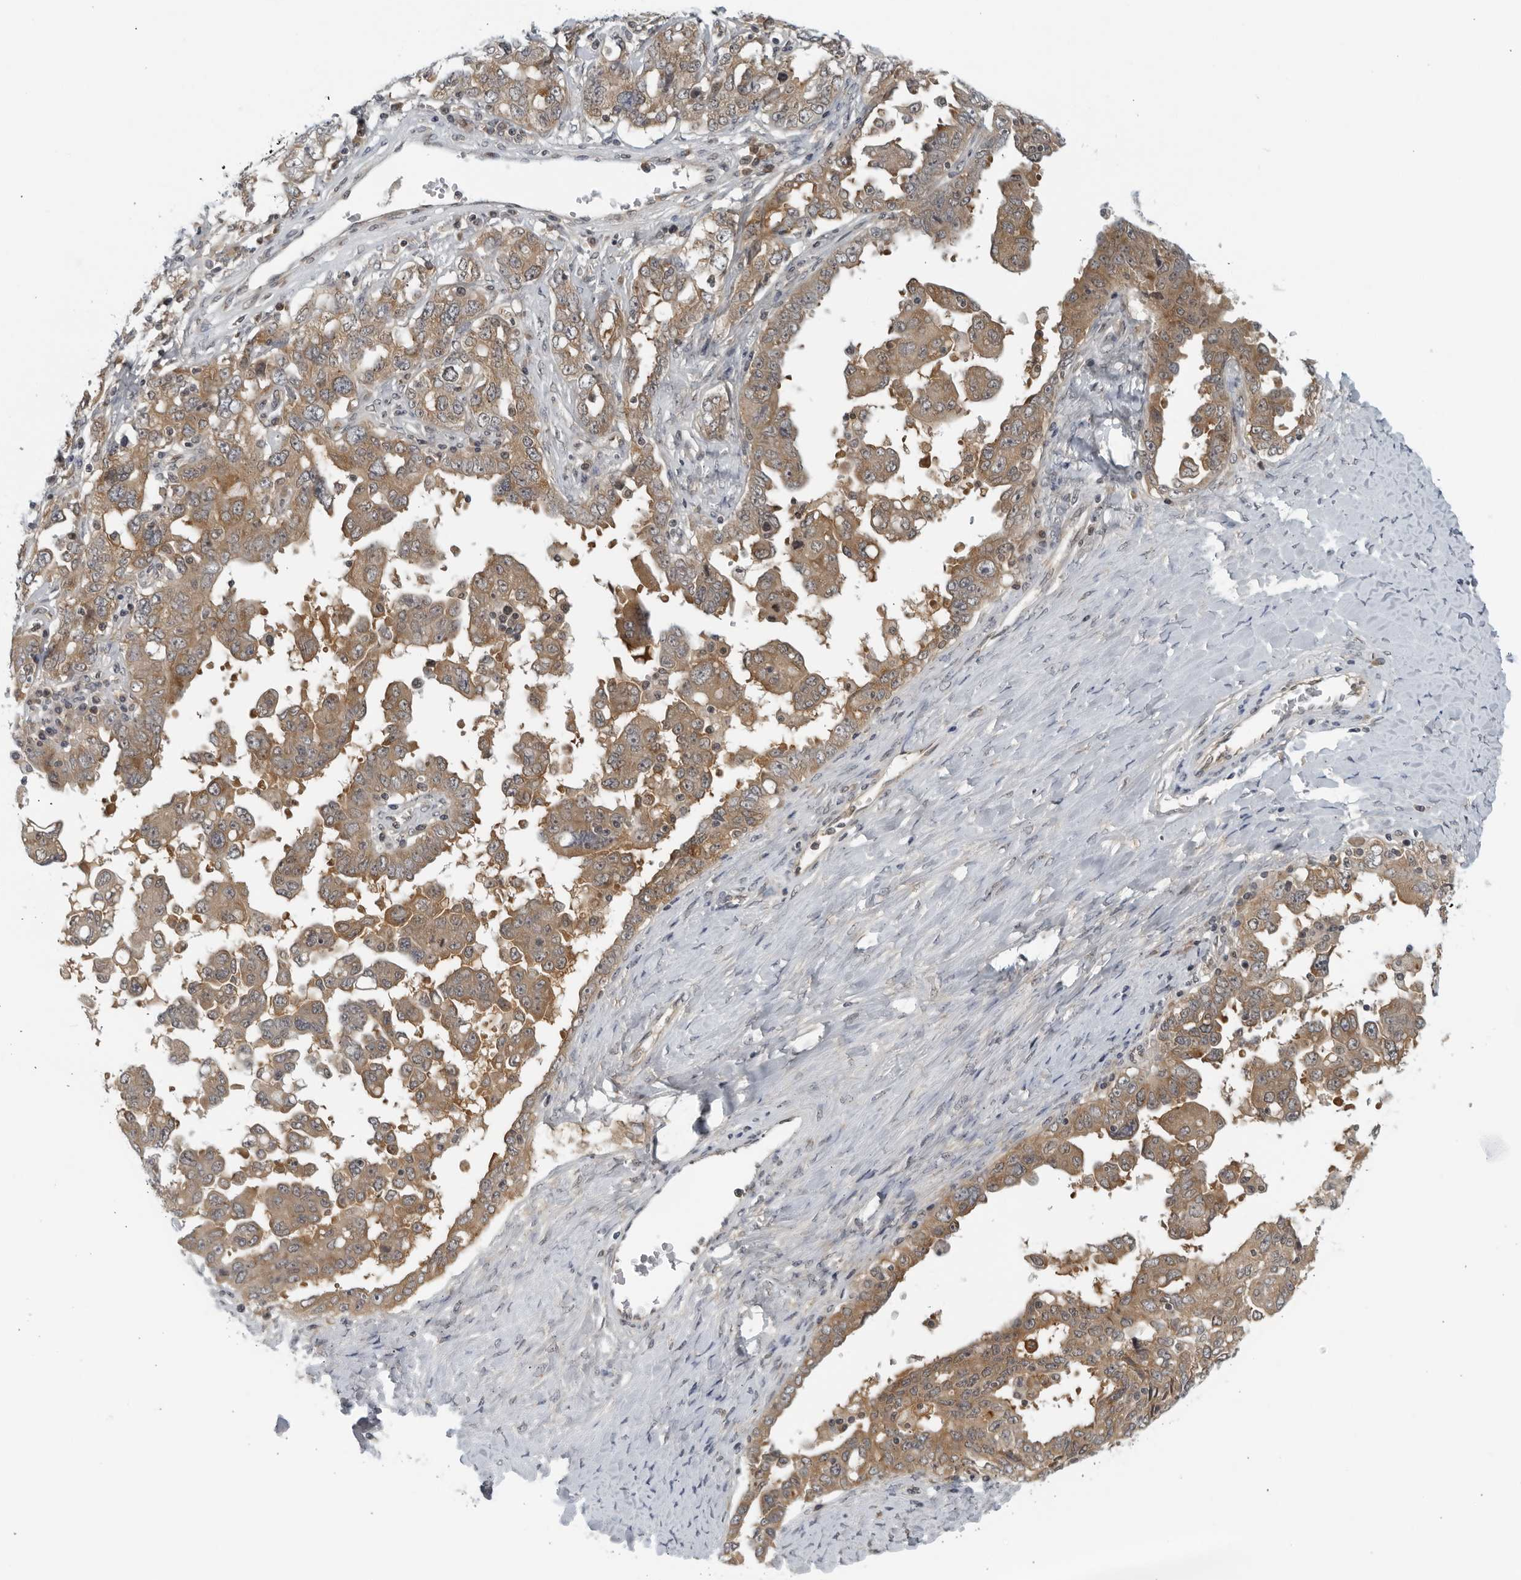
{"staining": {"intensity": "moderate", "quantity": ">75%", "location": "cytoplasmic/membranous"}, "tissue": "ovarian cancer", "cell_type": "Tumor cells", "image_type": "cancer", "snomed": [{"axis": "morphology", "description": "Carcinoma, endometroid"}, {"axis": "topography", "description": "Ovary"}], "caption": "Moderate cytoplasmic/membranous expression for a protein is identified in approximately >75% of tumor cells of endometroid carcinoma (ovarian) using immunohistochemistry (IHC).", "gene": "RC3H1", "patient": {"sex": "female", "age": 62}}